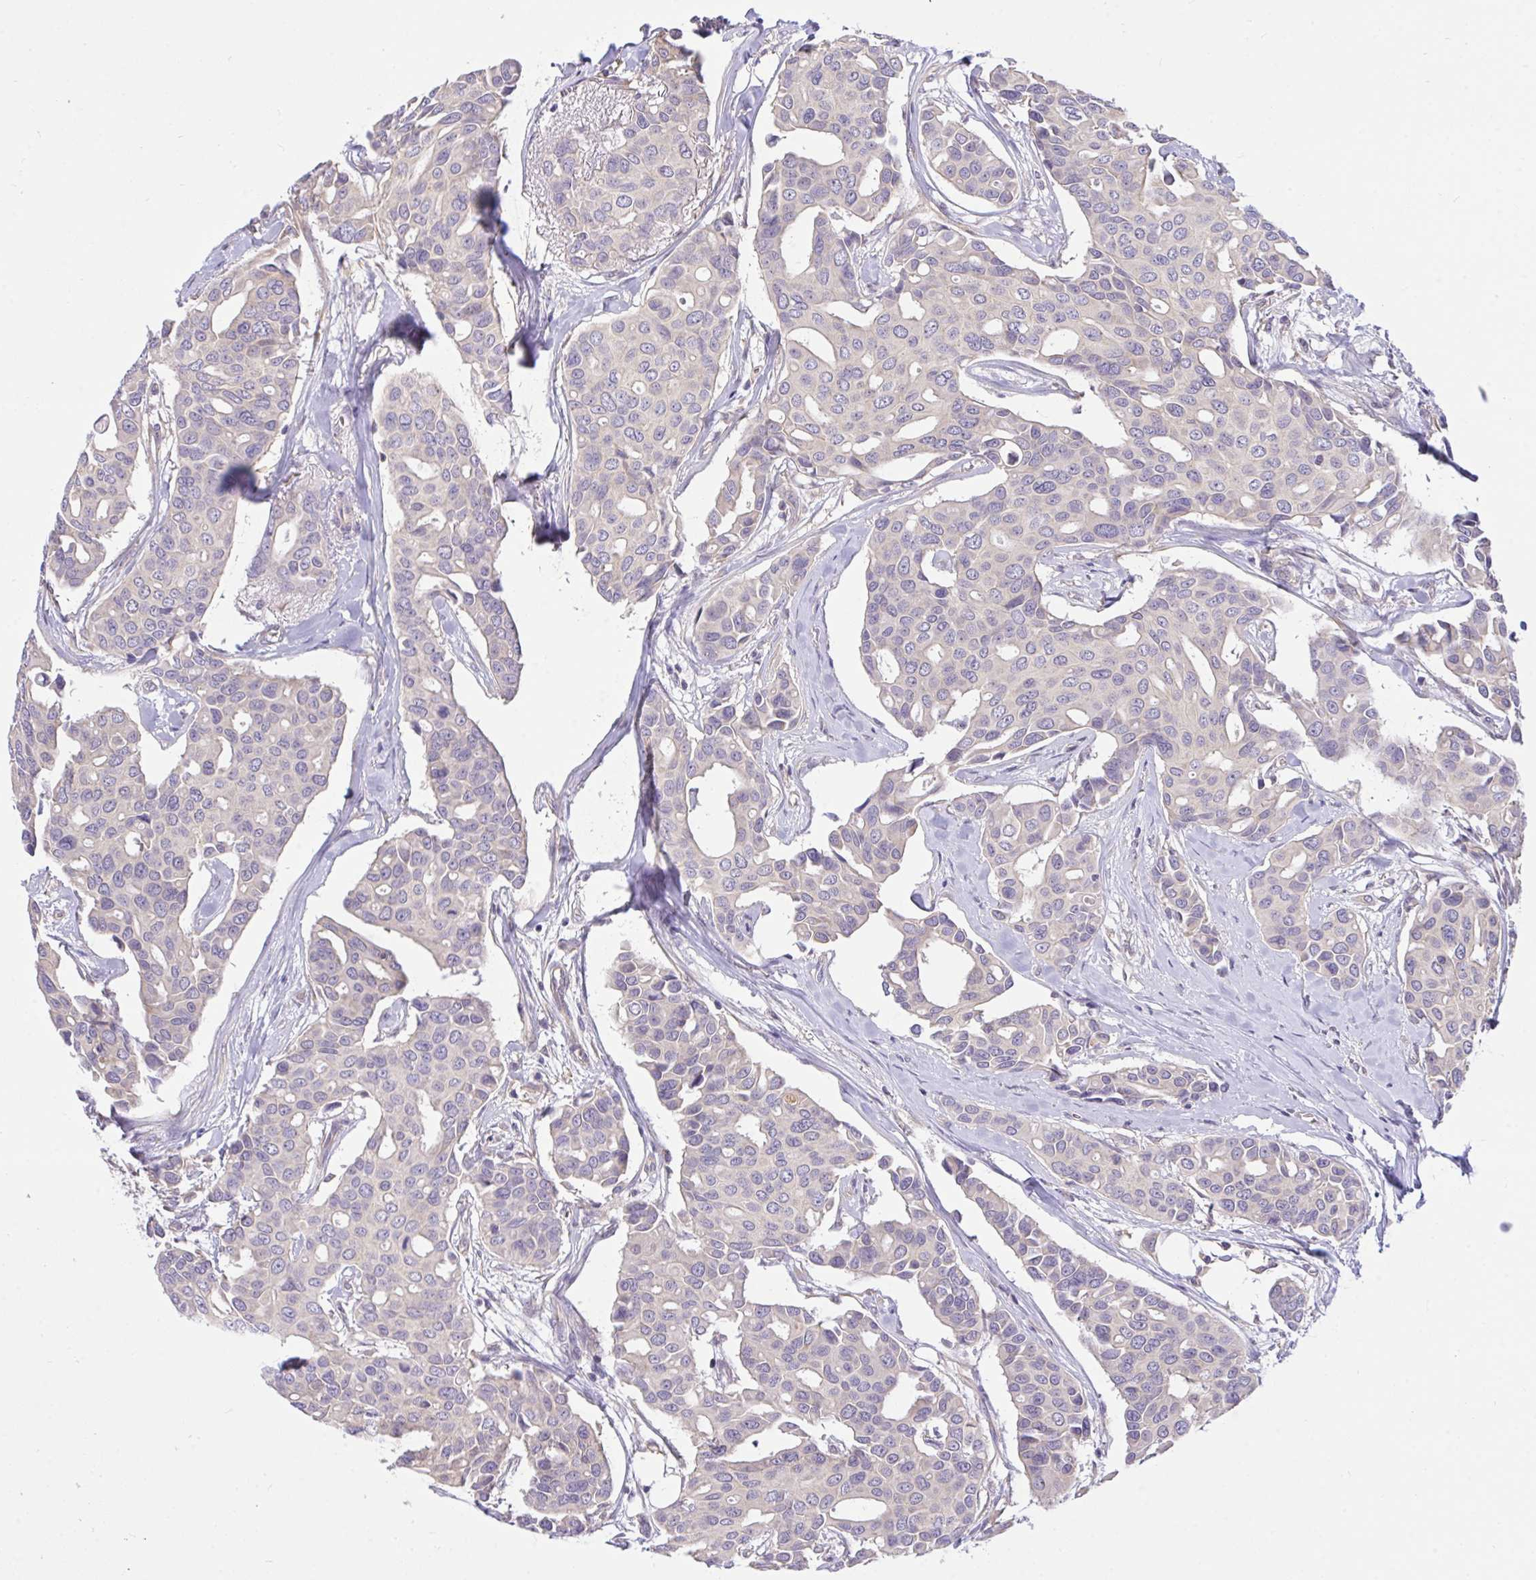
{"staining": {"intensity": "negative", "quantity": "none", "location": "none"}, "tissue": "breast cancer", "cell_type": "Tumor cells", "image_type": "cancer", "snomed": [{"axis": "morphology", "description": "Duct carcinoma"}, {"axis": "topography", "description": "Breast"}], "caption": "High magnification brightfield microscopy of breast invasive ductal carcinoma stained with DAB (3,3'-diaminobenzidine) (brown) and counterstained with hematoxylin (blue): tumor cells show no significant staining.", "gene": "TLN2", "patient": {"sex": "female", "age": 54}}